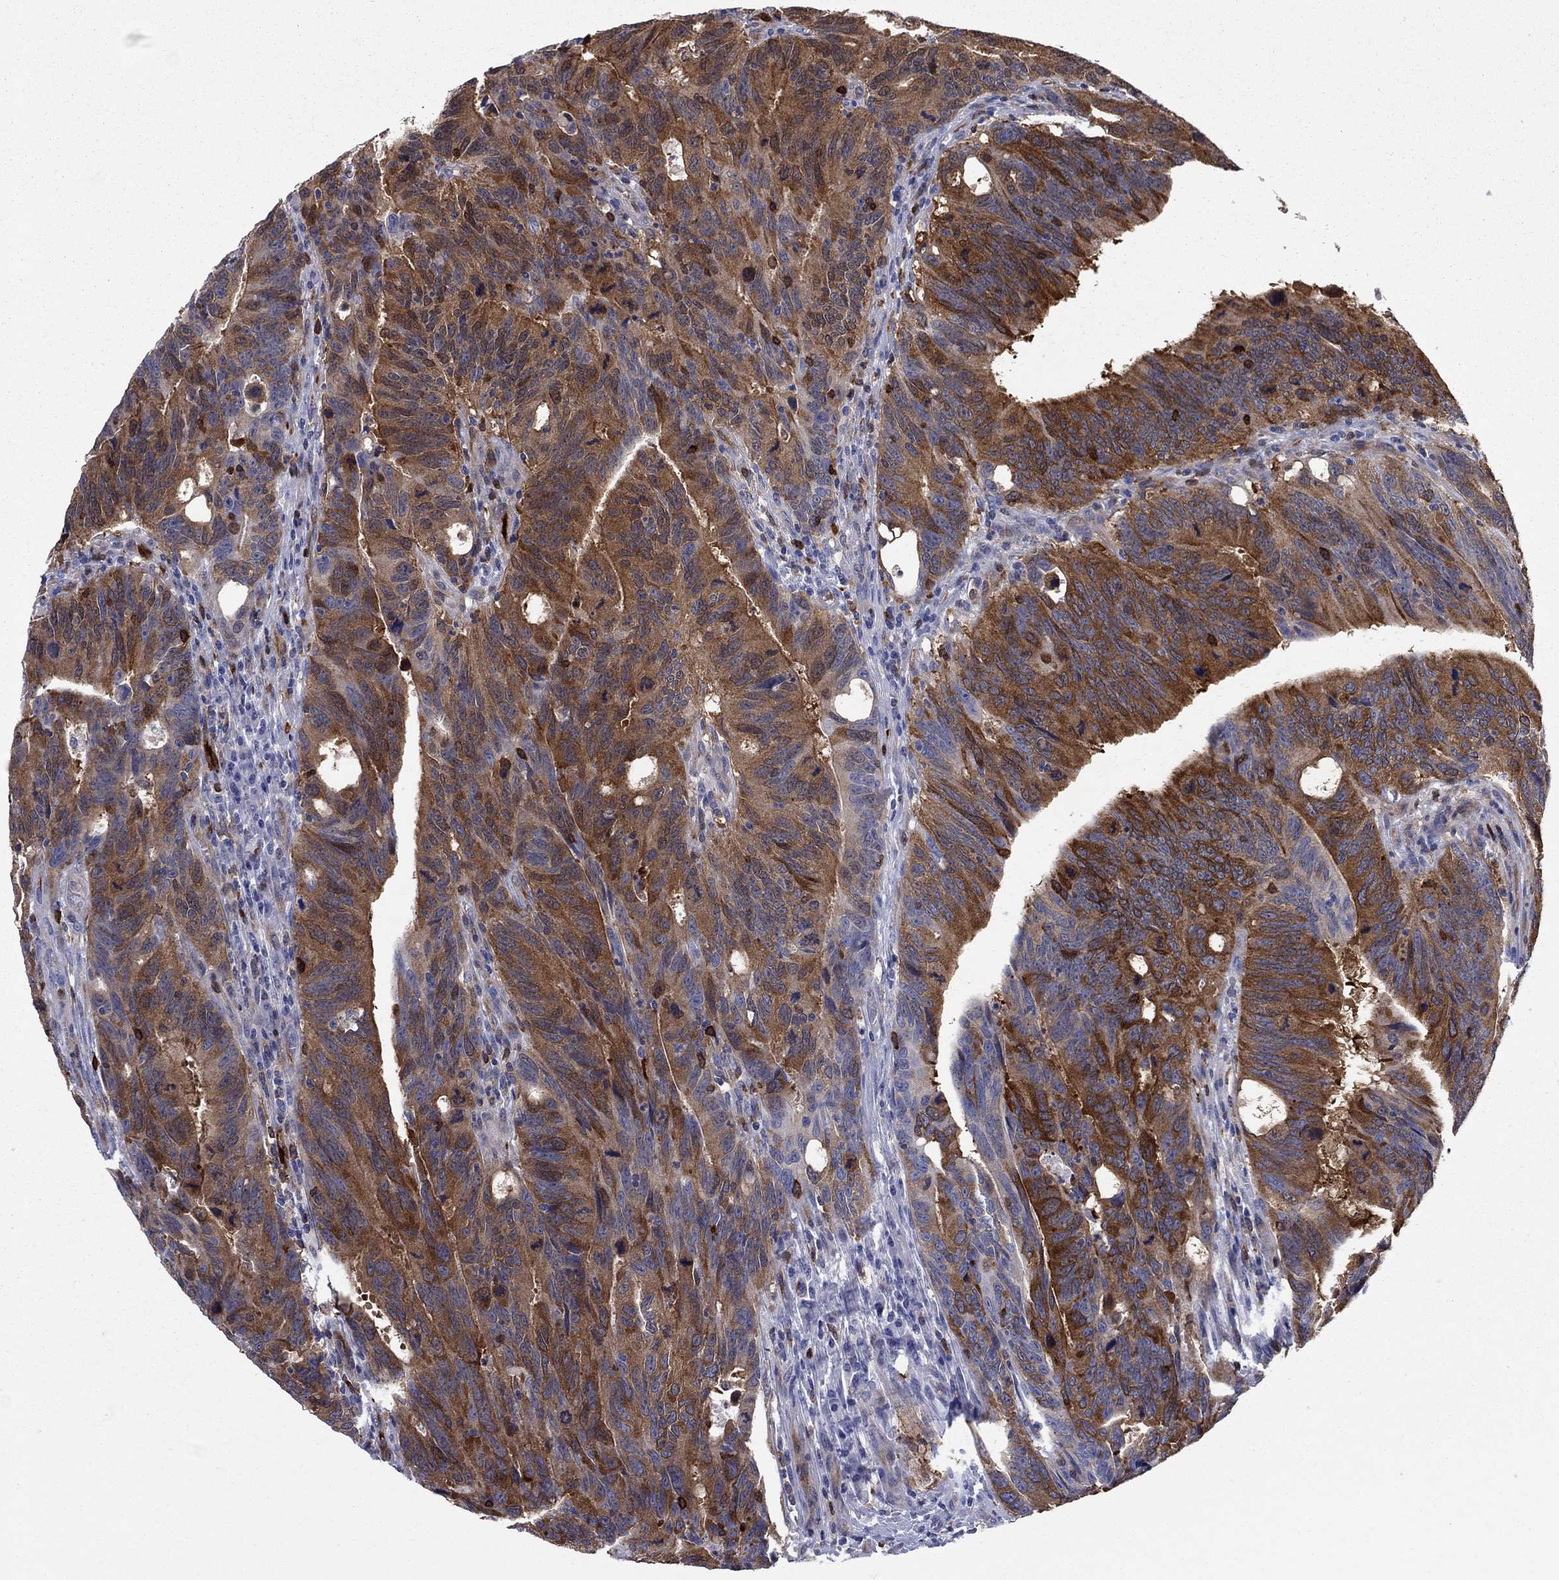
{"staining": {"intensity": "strong", "quantity": ">75%", "location": "cytoplasmic/membranous"}, "tissue": "colorectal cancer", "cell_type": "Tumor cells", "image_type": "cancer", "snomed": [{"axis": "morphology", "description": "Adenocarcinoma, NOS"}, {"axis": "topography", "description": "Colon"}], "caption": "DAB (3,3'-diaminobenzidine) immunohistochemical staining of human colorectal cancer shows strong cytoplasmic/membranous protein expression in about >75% of tumor cells.", "gene": "STMN1", "patient": {"sex": "female", "age": 77}}